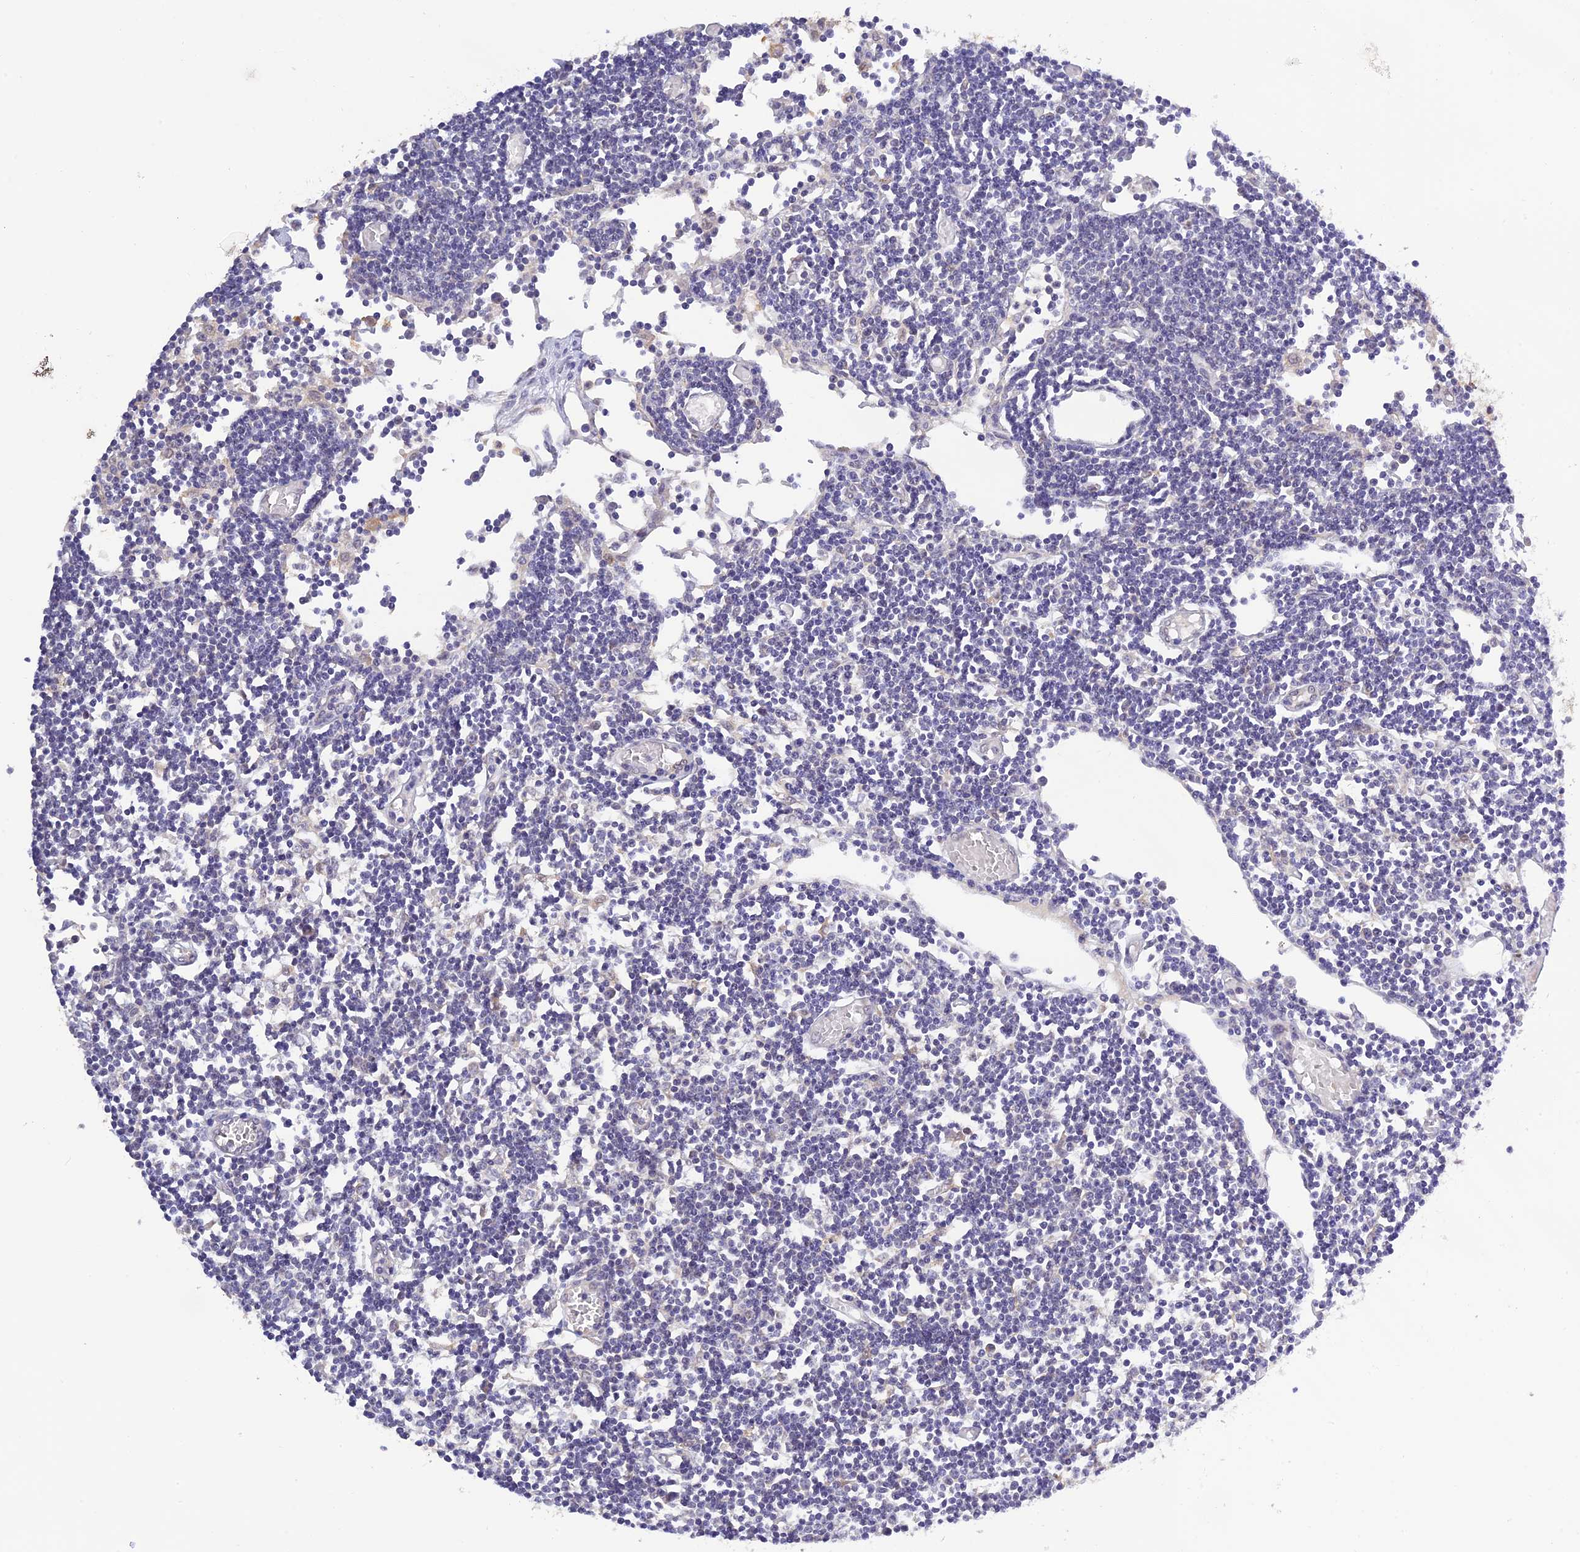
{"staining": {"intensity": "negative", "quantity": "none", "location": "none"}, "tissue": "lymph node", "cell_type": "Germinal center cells", "image_type": "normal", "snomed": [{"axis": "morphology", "description": "Normal tissue, NOS"}, {"axis": "topography", "description": "Lymph node"}], "caption": "Benign lymph node was stained to show a protein in brown. There is no significant expression in germinal center cells. Brightfield microscopy of immunohistochemistry stained with DAB (3,3'-diaminobenzidine) (brown) and hematoxylin (blue), captured at high magnification.", "gene": "MNS1", "patient": {"sex": "female", "age": 11}}